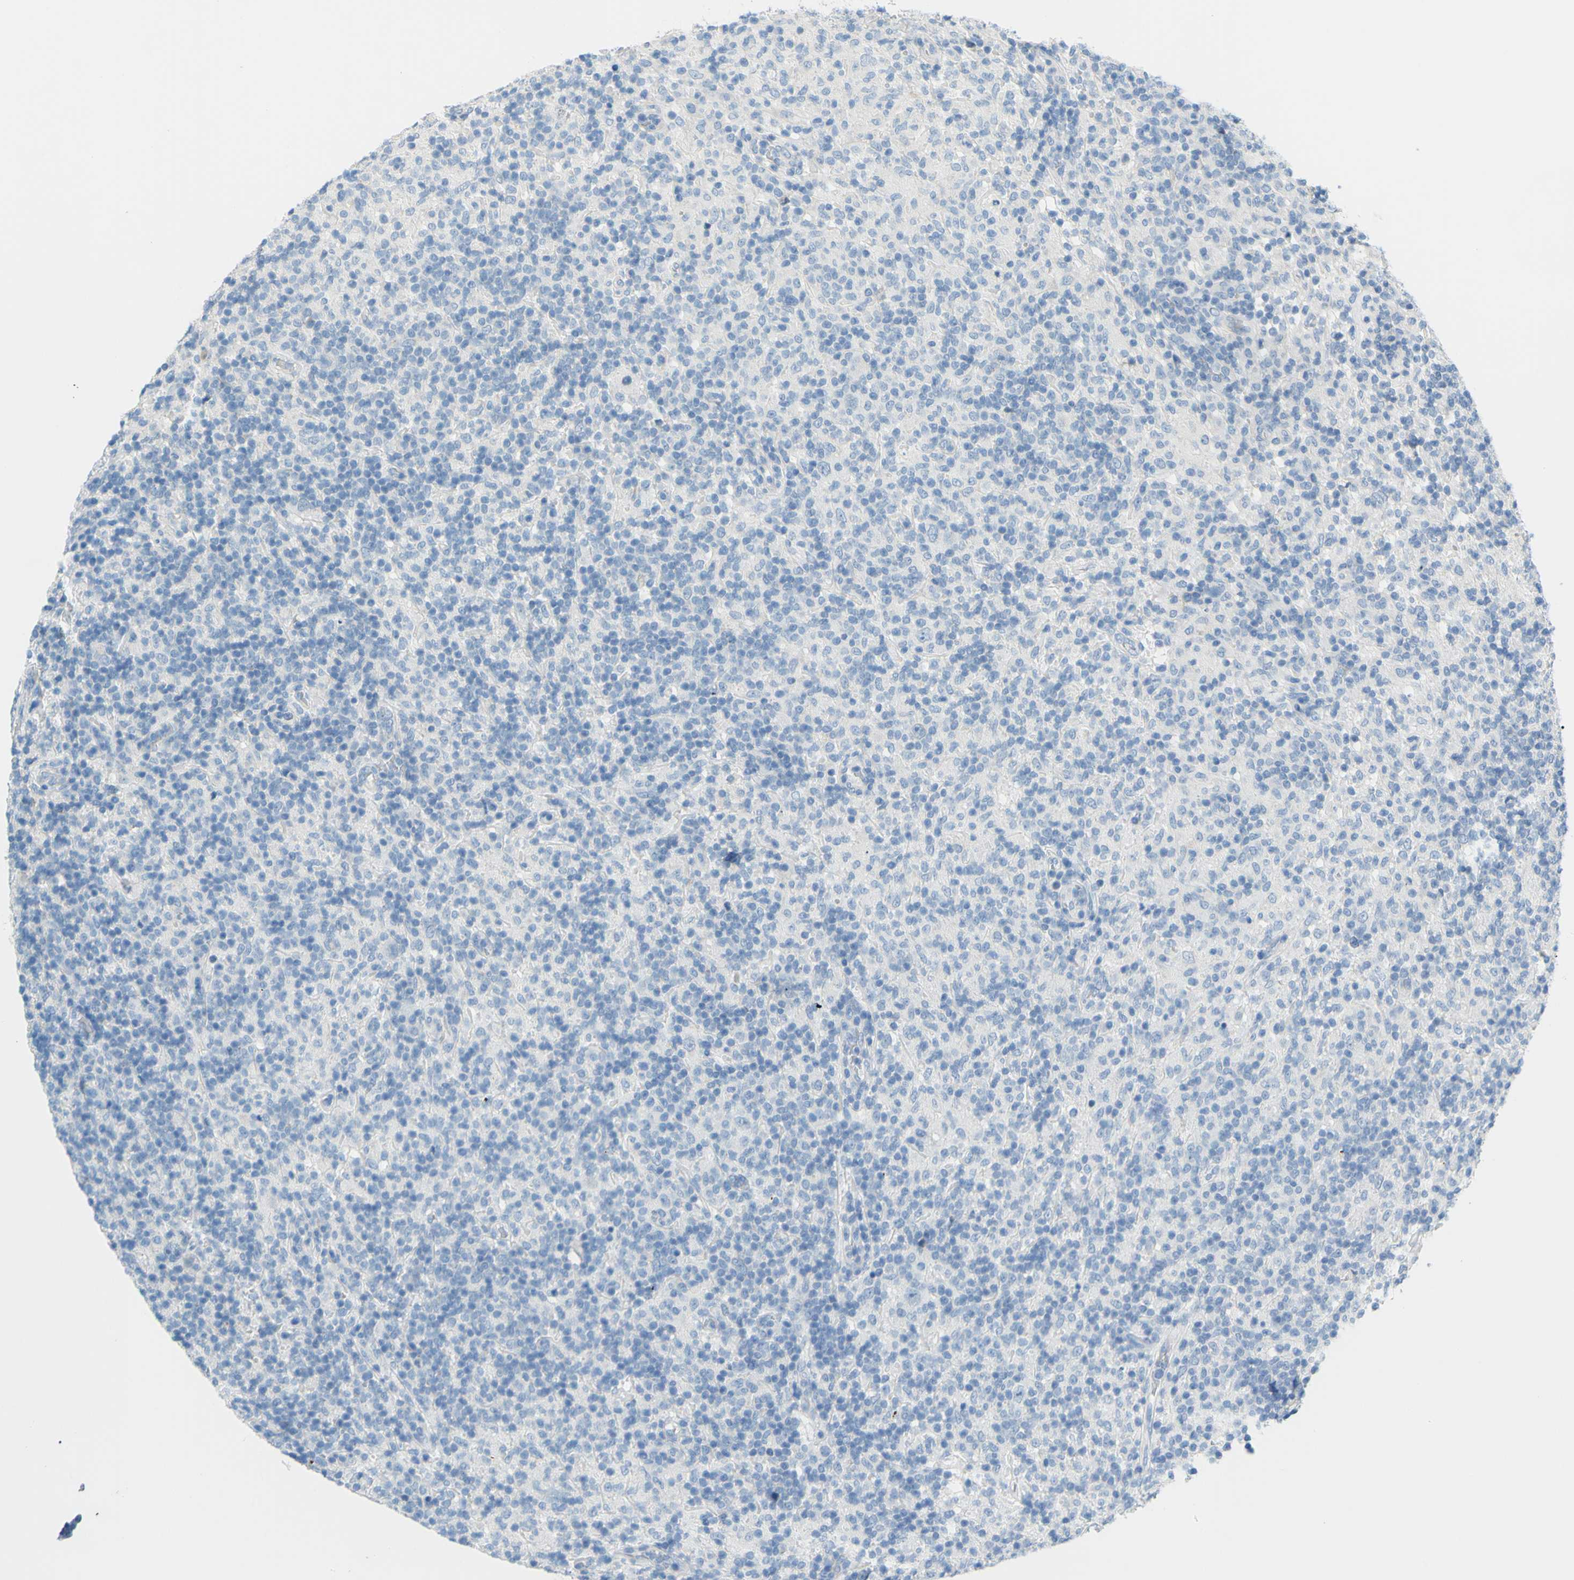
{"staining": {"intensity": "negative", "quantity": "none", "location": "none"}, "tissue": "lymphoma", "cell_type": "Tumor cells", "image_type": "cancer", "snomed": [{"axis": "morphology", "description": "Hodgkin's disease, NOS"}, {"axis": "topography", "description": "Lymph node"}], "caption": "This is a photomicrograph of immunohistochemistry staining of Hodgkin's disease, which shows no expression in tumor cells.", "gene": "SLC1A2", "patient": {"sex": "male", "age": 70}}